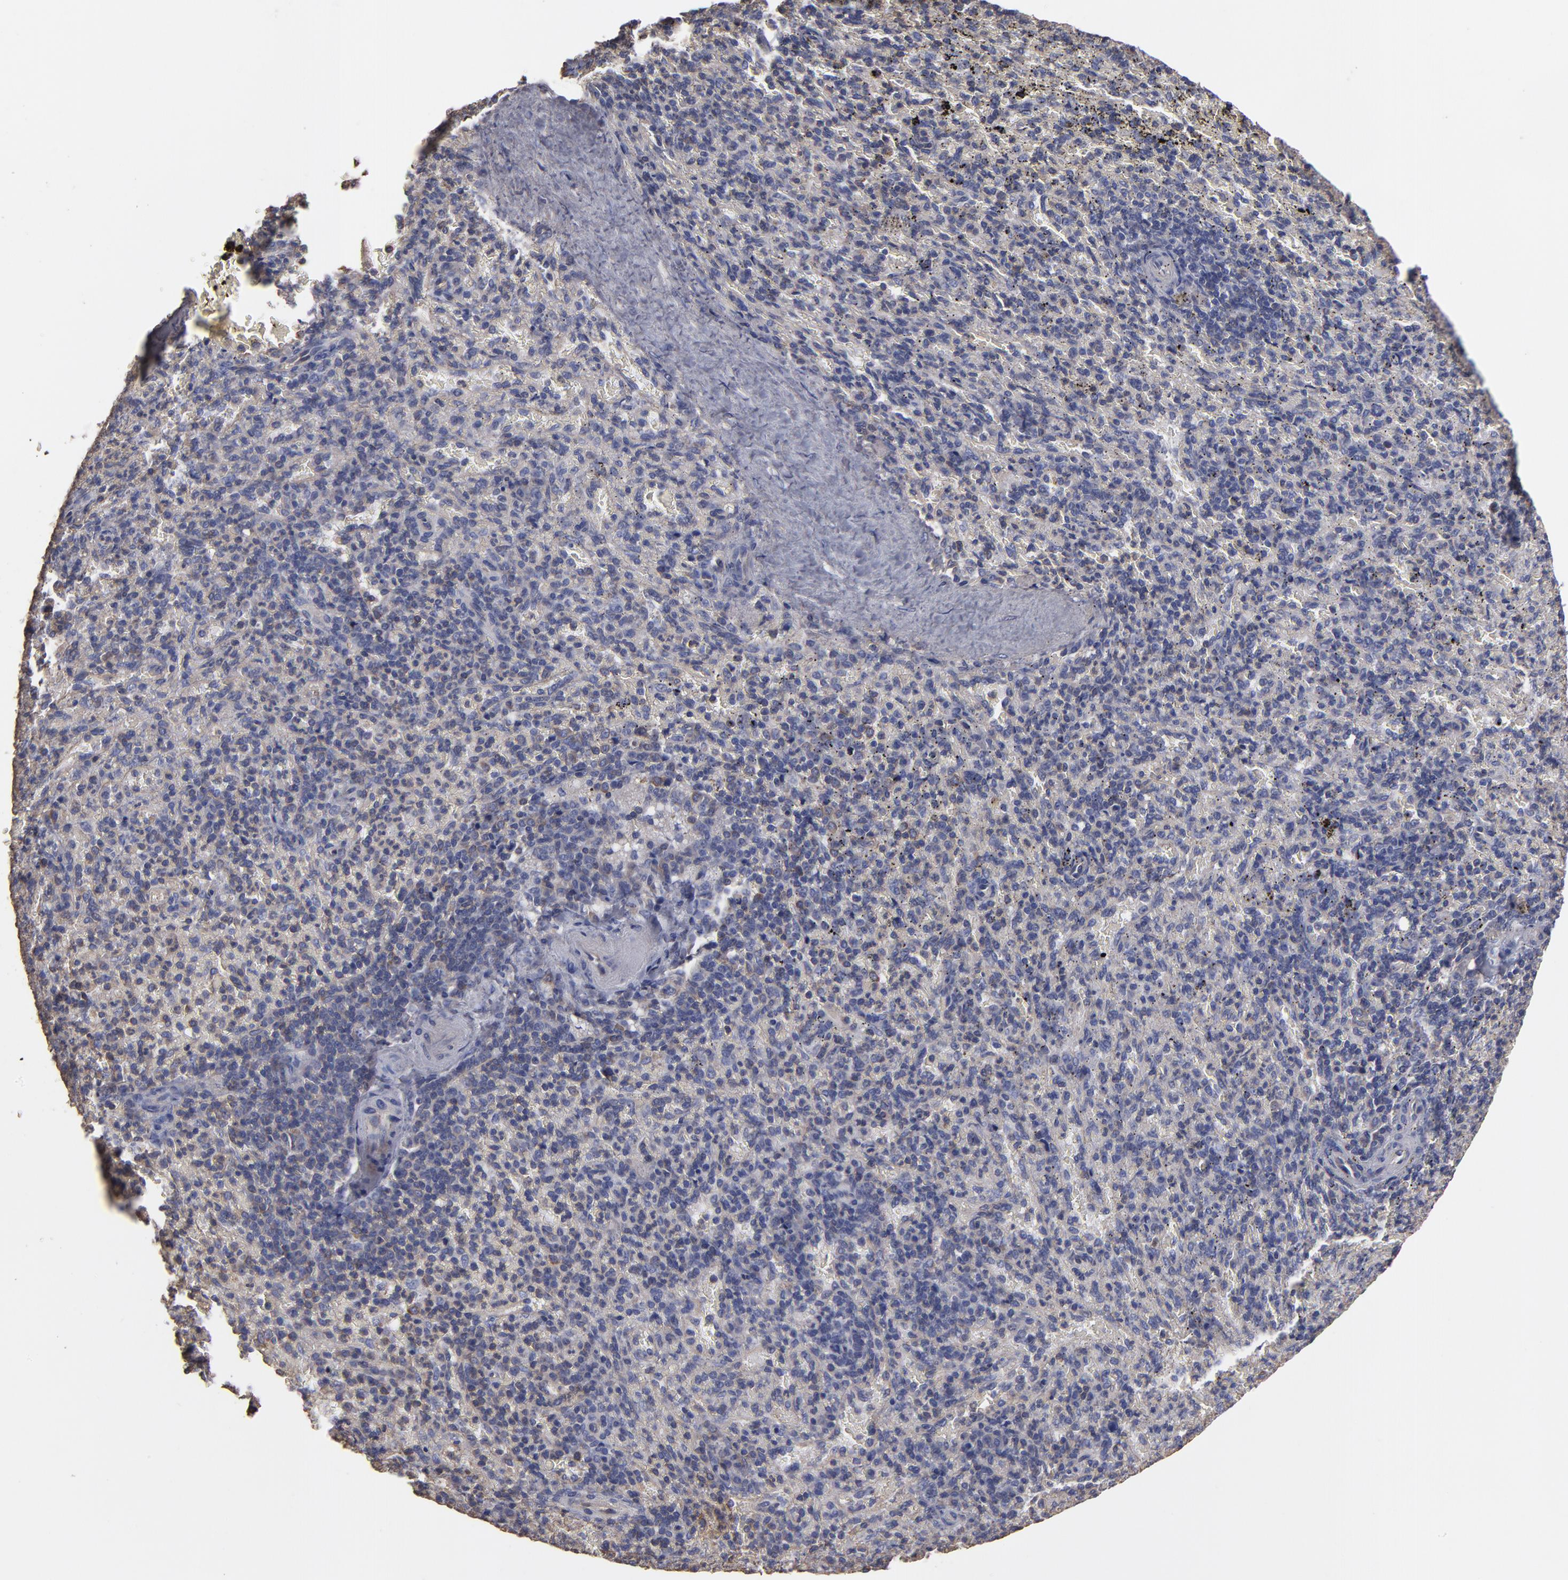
{"staining": {"intensity": "negative", "quantity": "none", "location": "none"}, "tissue": "spleen", "cell_type": "Cells in red pulp", "image_type": "normal", "snomed": [{"axis": "morphology", "description": "Normal tissue, NOS"}, {"axis": "topography", "description": "Spleen"}], "caption": "The immunohistochemistry image has no significant expression in cells in red pulp of spleen. (DAB (3,3'-diaminobenzidine) immunohistochemistry visualized using brightfield microscopy, high magnification).", "gene": "ESYT2", "patient": {"sex": "female", "age": 43}}